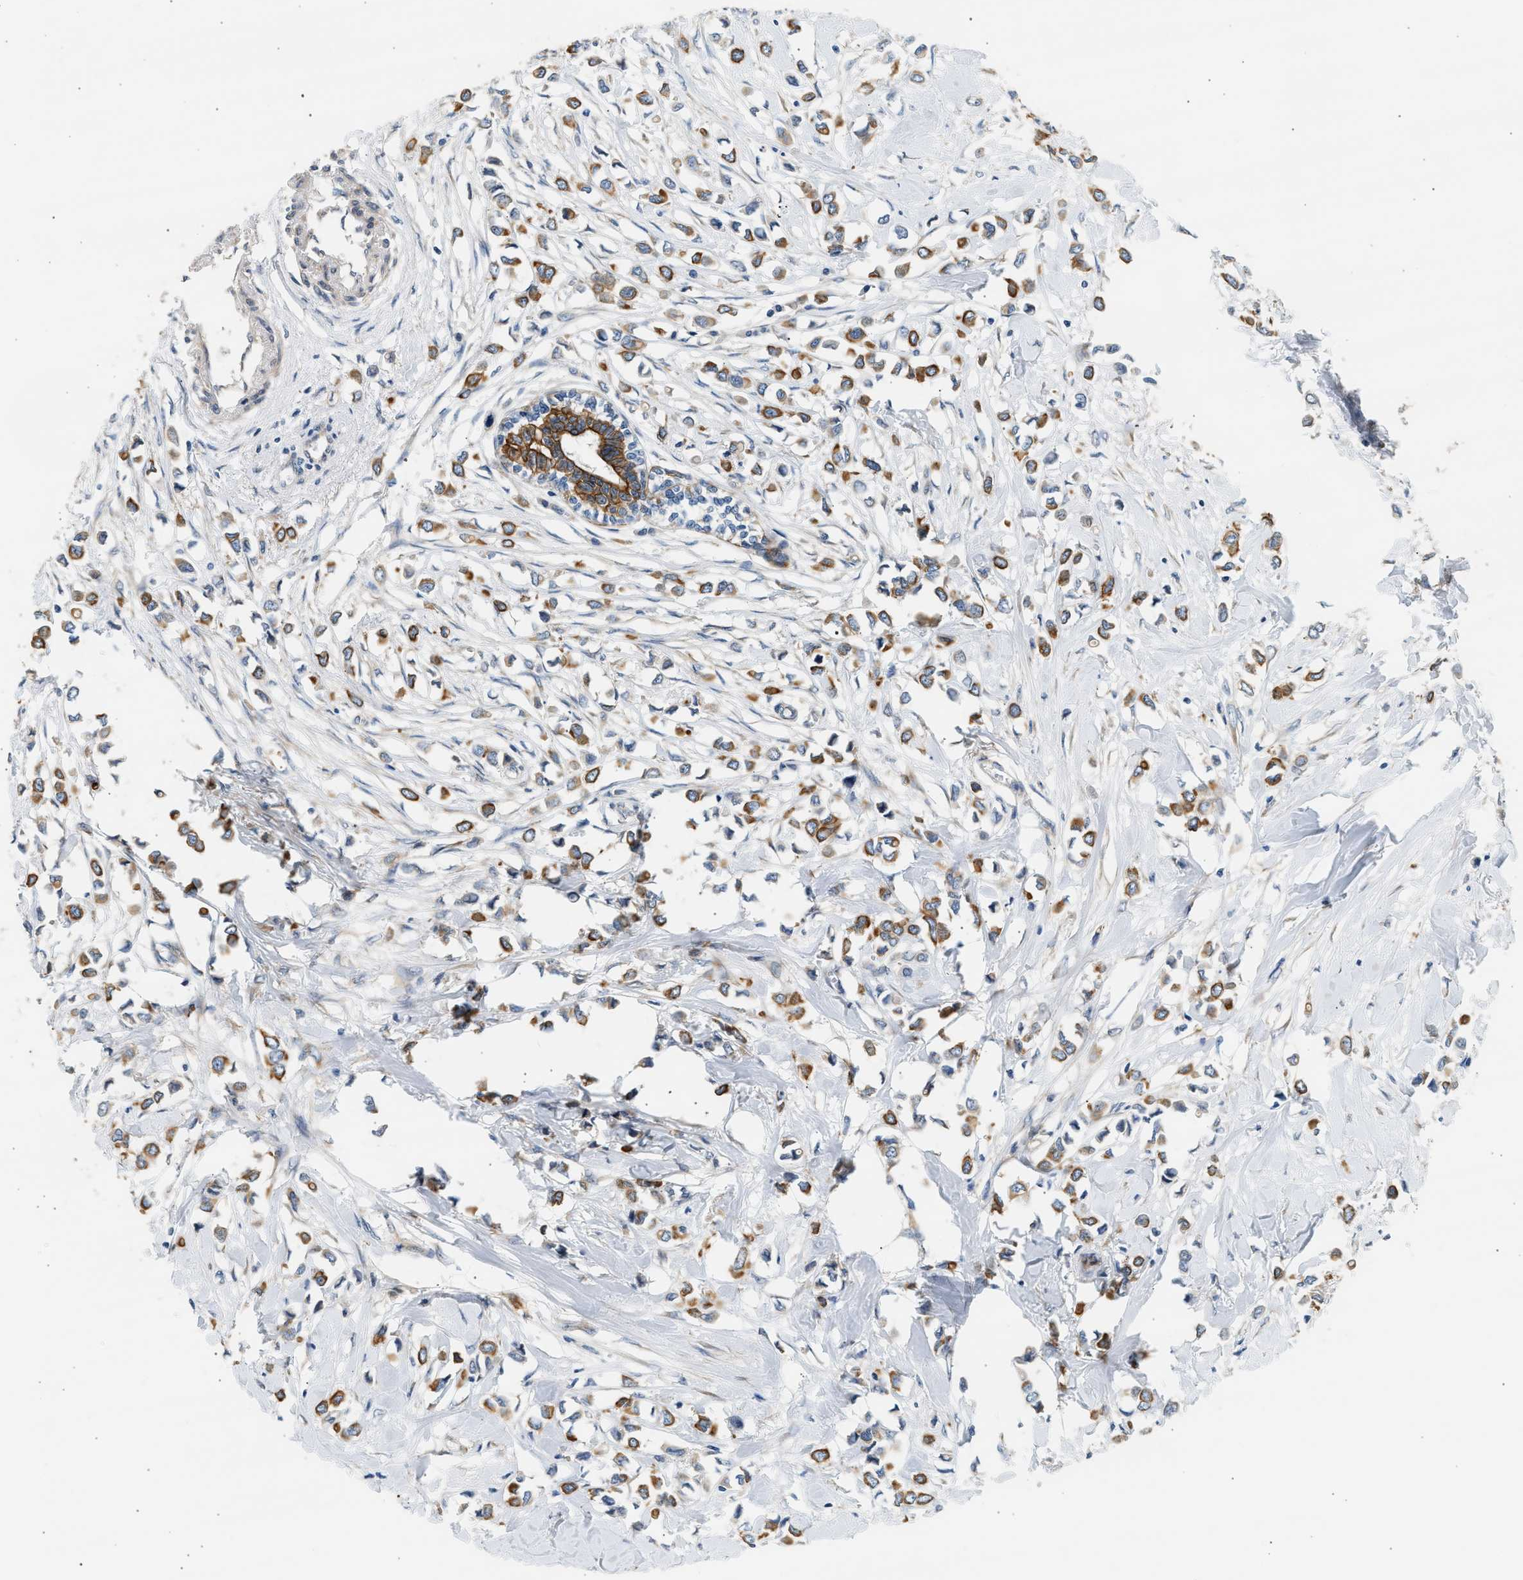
{"staining": {"intensity": "moderate", "quantity": ">75%", "location": "cytoplasmic/membranous"}, "tissue": "breast cancer", "cell_type": "Tumor cells", "image_type": "cancer", "snomed": [{"axis": "morphology", "description": "Lobular carcinoma"}, {"axis": "topography", "description": "Breast"}], "caption": "The histopathology image reveals staining of breast lobular carcinoma, revealing moderate cytoplasmic/membranous protein positivity (brown color) within tumor cells. The staining is performed using DAB (3,3'-diaminobenzidine) brown chromogen to label protein expression. The nuclei are counter-stained blue using hematoxylin.", "gene": "WDR31", "patient": {"sex": "female", "age": 51}}